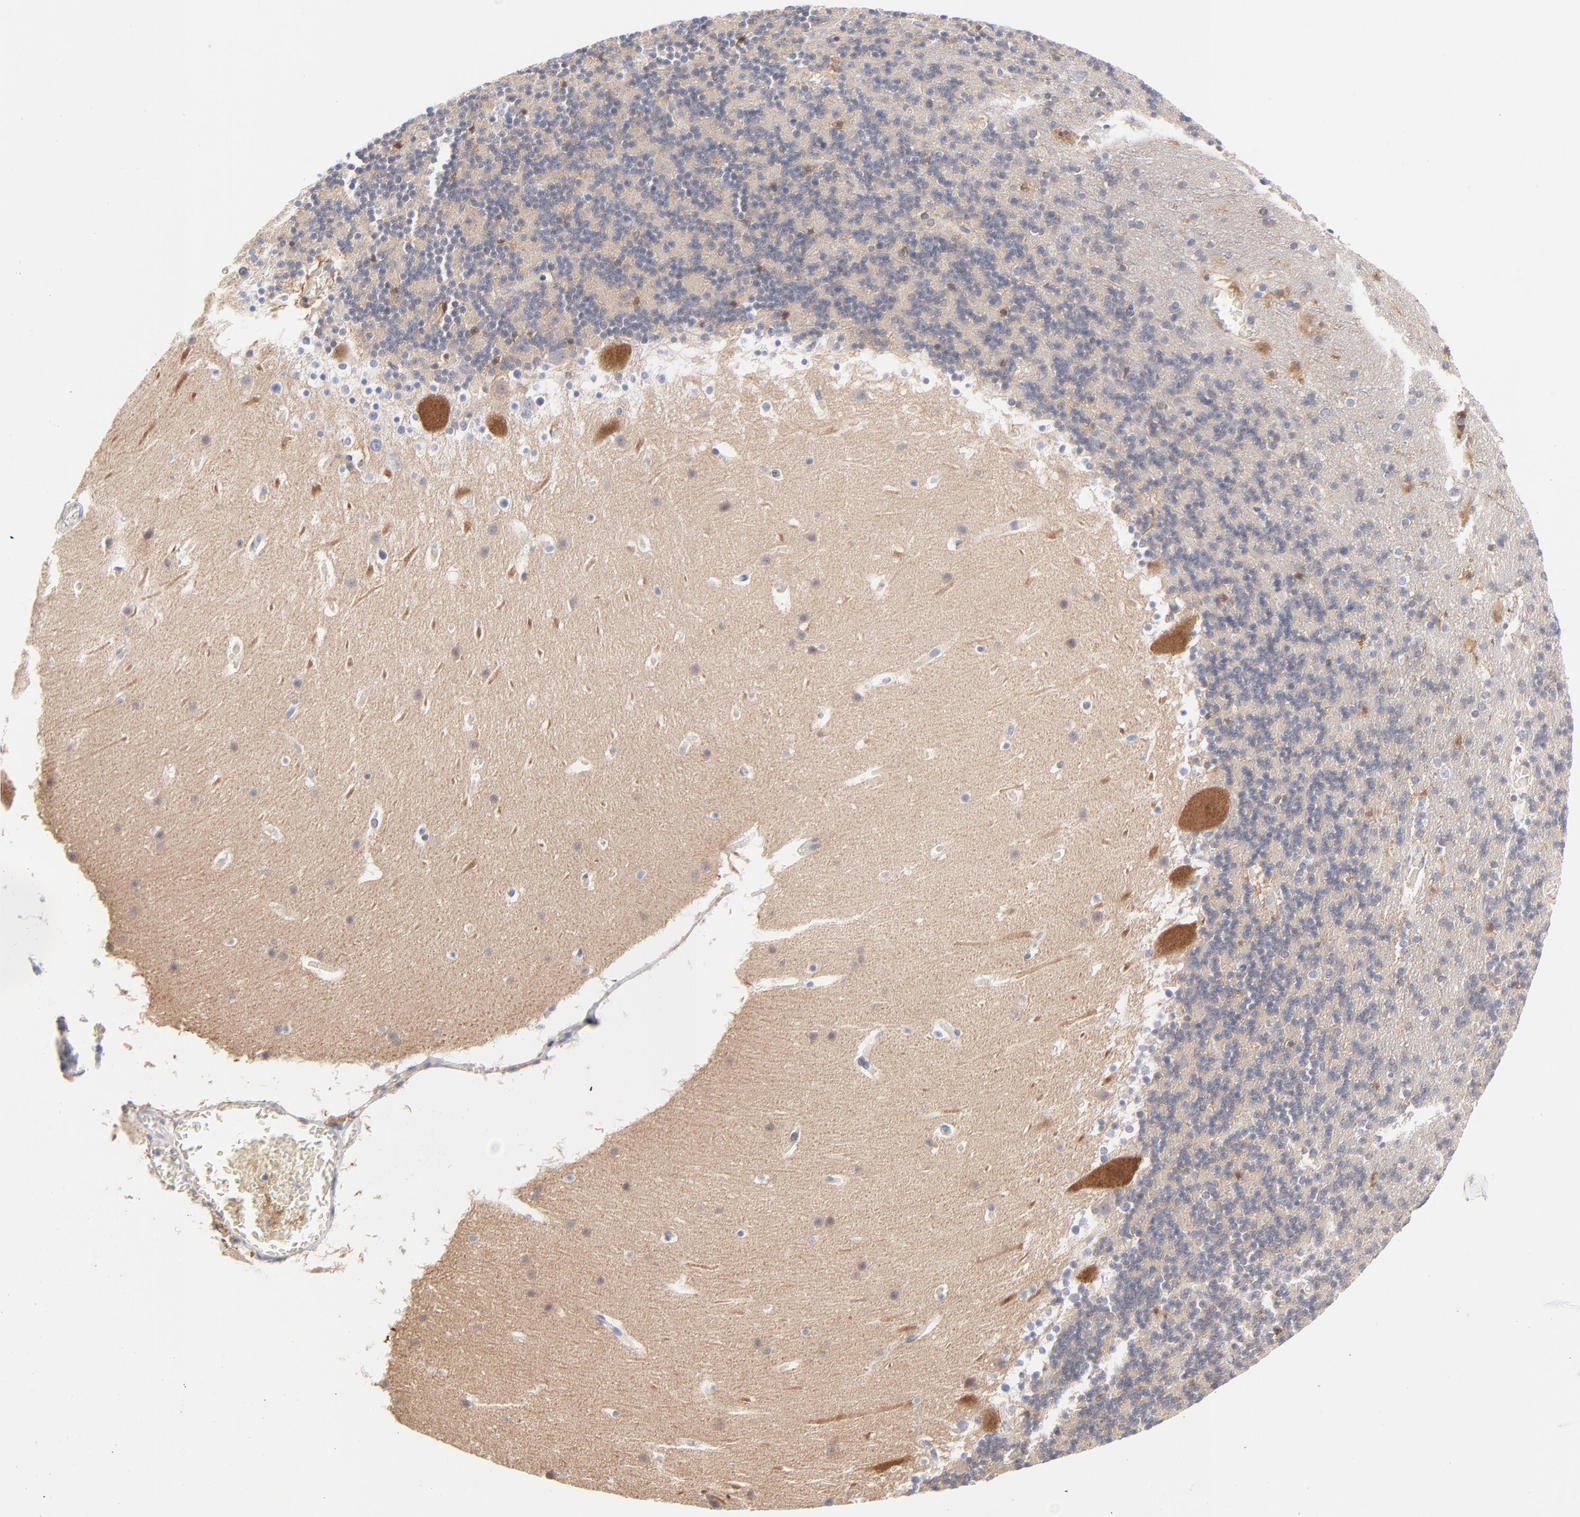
{"staining": {"intensity": "weak", "quantity": ">75%", "location": "cytoplasmic/membranous"}, "tissue": "cerebellum", "cell_type": "Cells in granular layer", "image_type": "normal", "snomed": [{"axis": "morphology", "description": "Normal tissue, NOS"}, {"axis": "topography", "description": "Cerebellum"}], "caption": "There is low levels of weak cytoplasmic/membranous staining in cells in granular layer of unremarkable cerebellum, as demonstrated by immunohistochemical staining (brown color).", "gene": "ARRB1", "patient": {"sex": "male", "age": 45}}